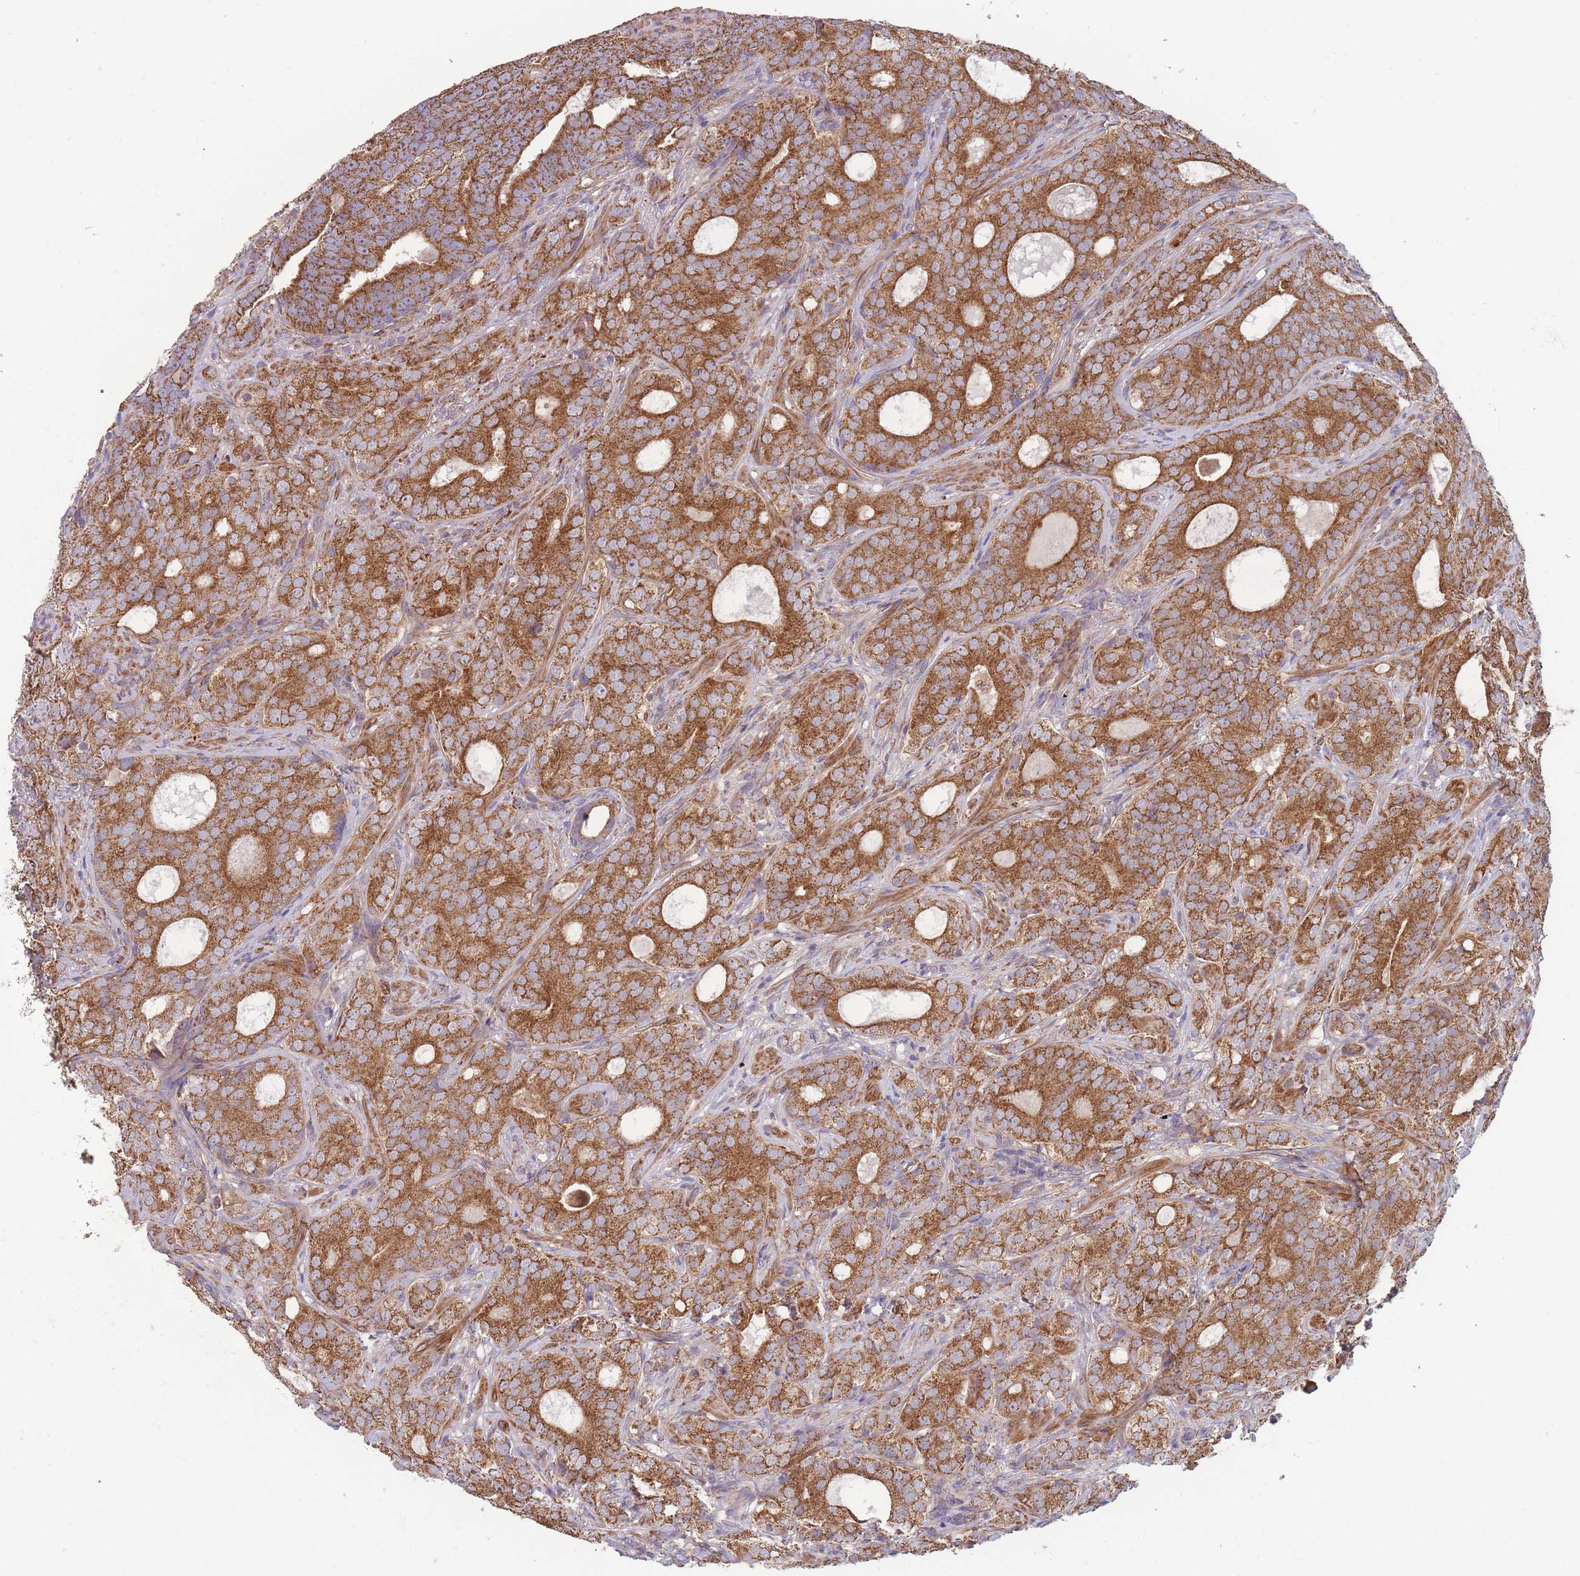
{"staining": {"intensity": "strong", "quantity": ">75%", "location": "cytoplasmic/membranous"}, "tissue": "prostate cancer", "cell_type": "Tumor cells", "image_type": "cancer", "snomed": [{"axis": "morphology", "description": "Adenocarcinoma, High grade"}, {"axis": "topography", "description": "Prostate"}], "caption": "A high-resolution photomicrograph shows IHC staining of prostate adenocarcinoma (high-grade), which reveals strong cytoplasmic/membranous expression in about >75% of tumor cells.", "gene": "KIF16B", "patient": {"sex": "male", "age": 64}}